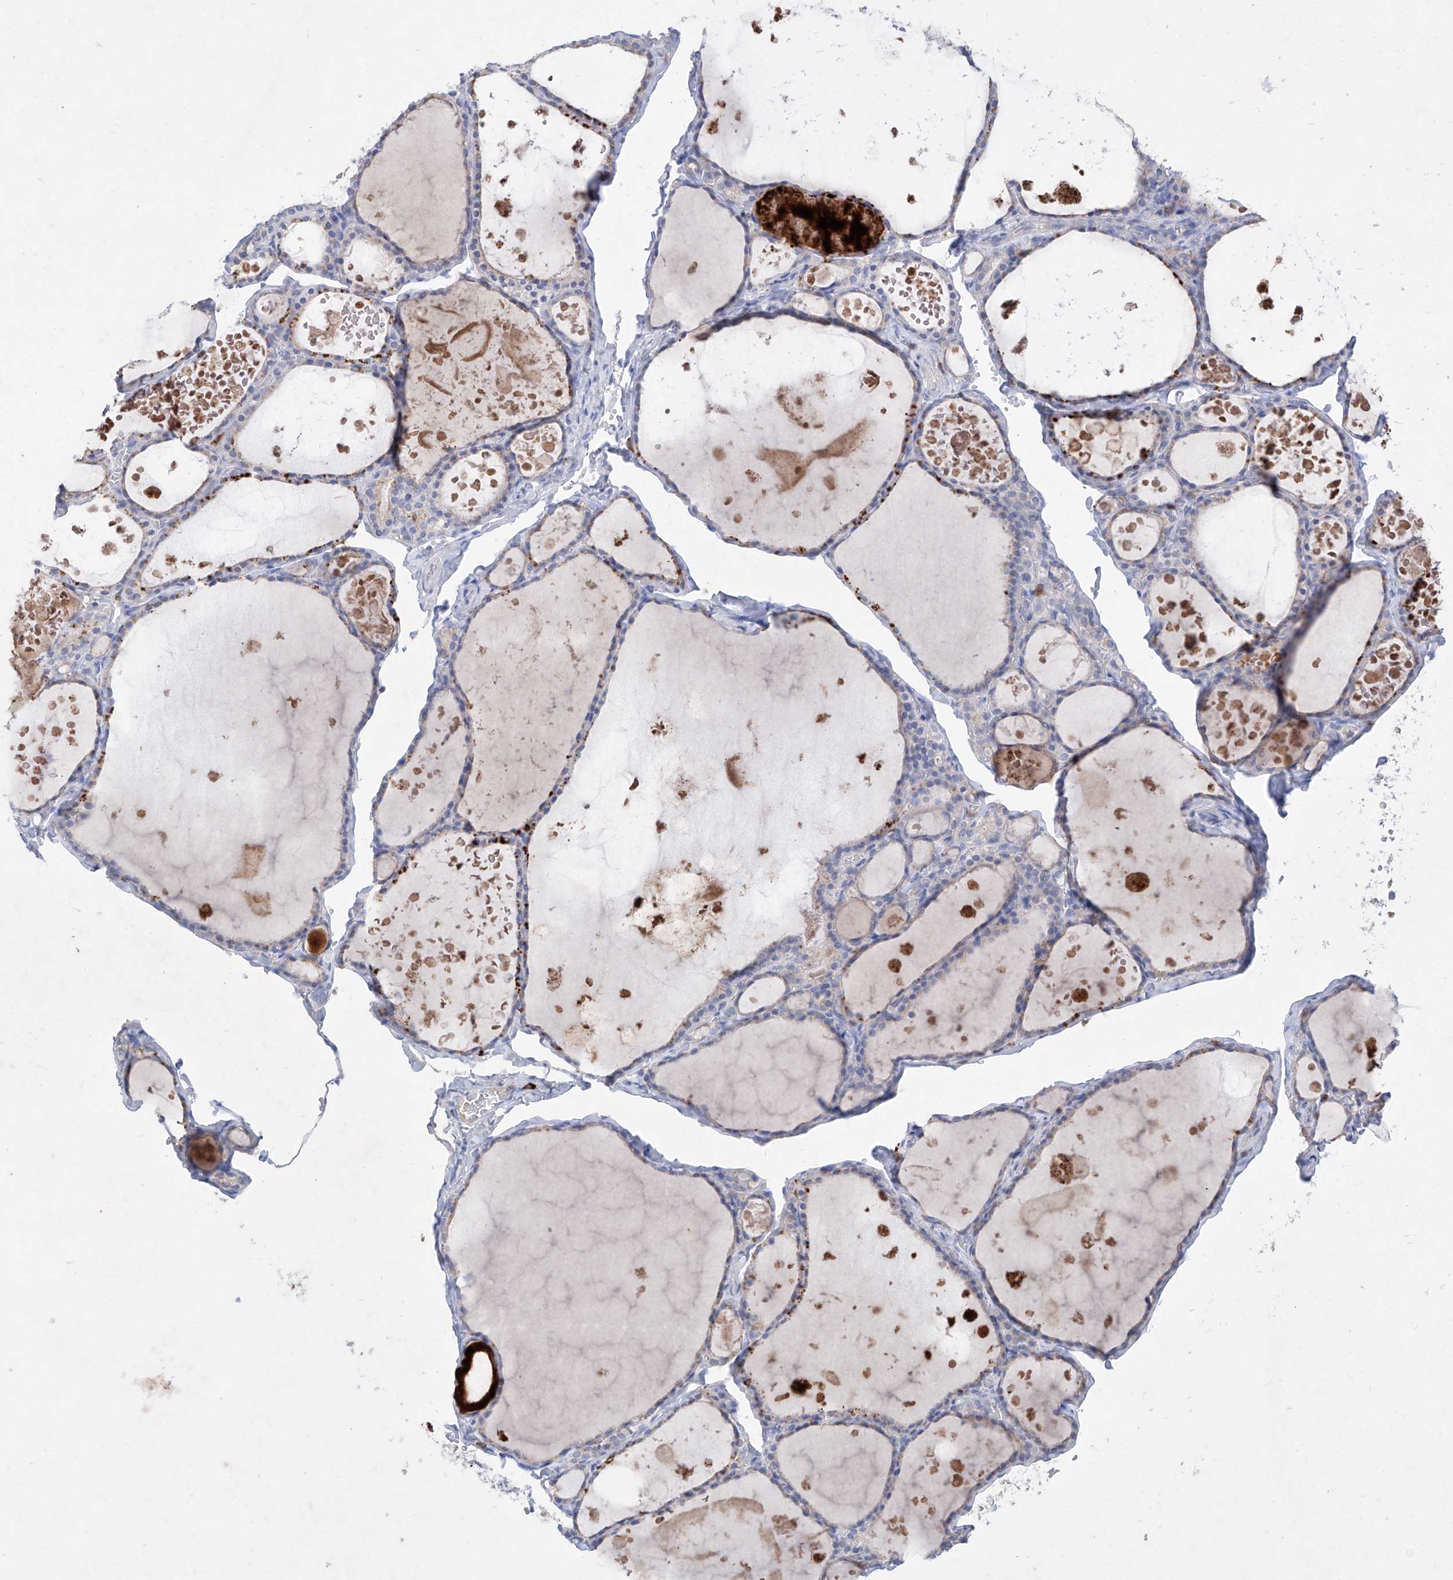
{"staining": {"intensity": "negative", "quantity": "none", "location": "none"}, "tissue": "thyroid gland", "cell_type": "Glandular cells", "image_type": "normal", "snomed": [{"axis": "morphology", "description": "Normal tissue, NOS"}, {"axis": "topography", "description": "Thyroid gland"}], "caption": "Thyroid gland was stained to show a protein in brown. There is no significant expression in glandular cells.", "gene": "ASNS", "patient": {"sex": "male", "age": 56}}